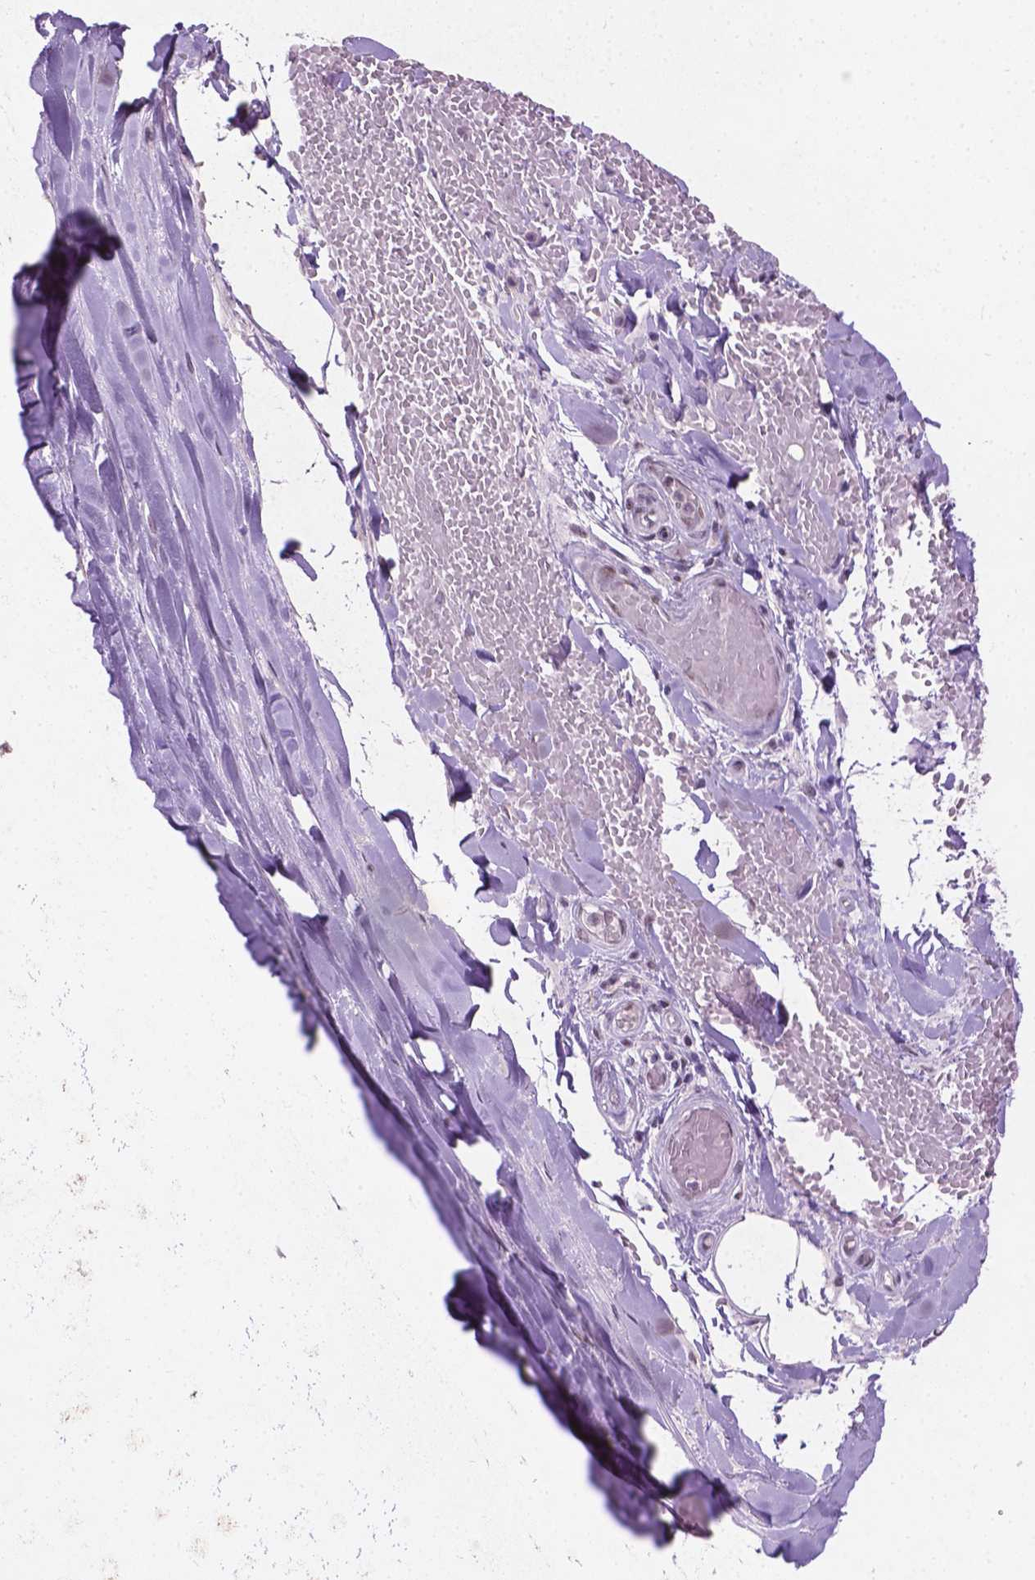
{"staining": {"intensity": "negative", "quantity": "none", "location": "none"}, "tissue": "adipose tissue", "cell_type": "Adipocytes", "image_type": "normal", "snomed": [{"axis": "morphology", "description": "Normal tissue, NOS"}, {"axis": "topography", "description": "Cartilage tissue"}, {"axis": "topography", "description": "Bronchus"}], "caption": "Immunohistochemistry micrograph of unremarkable adipose tissue stained for a protein (brown), which exhibits no staining in adipocytes.", "gene": "COIL", "patient": {"sex": "male", "age": 64}}